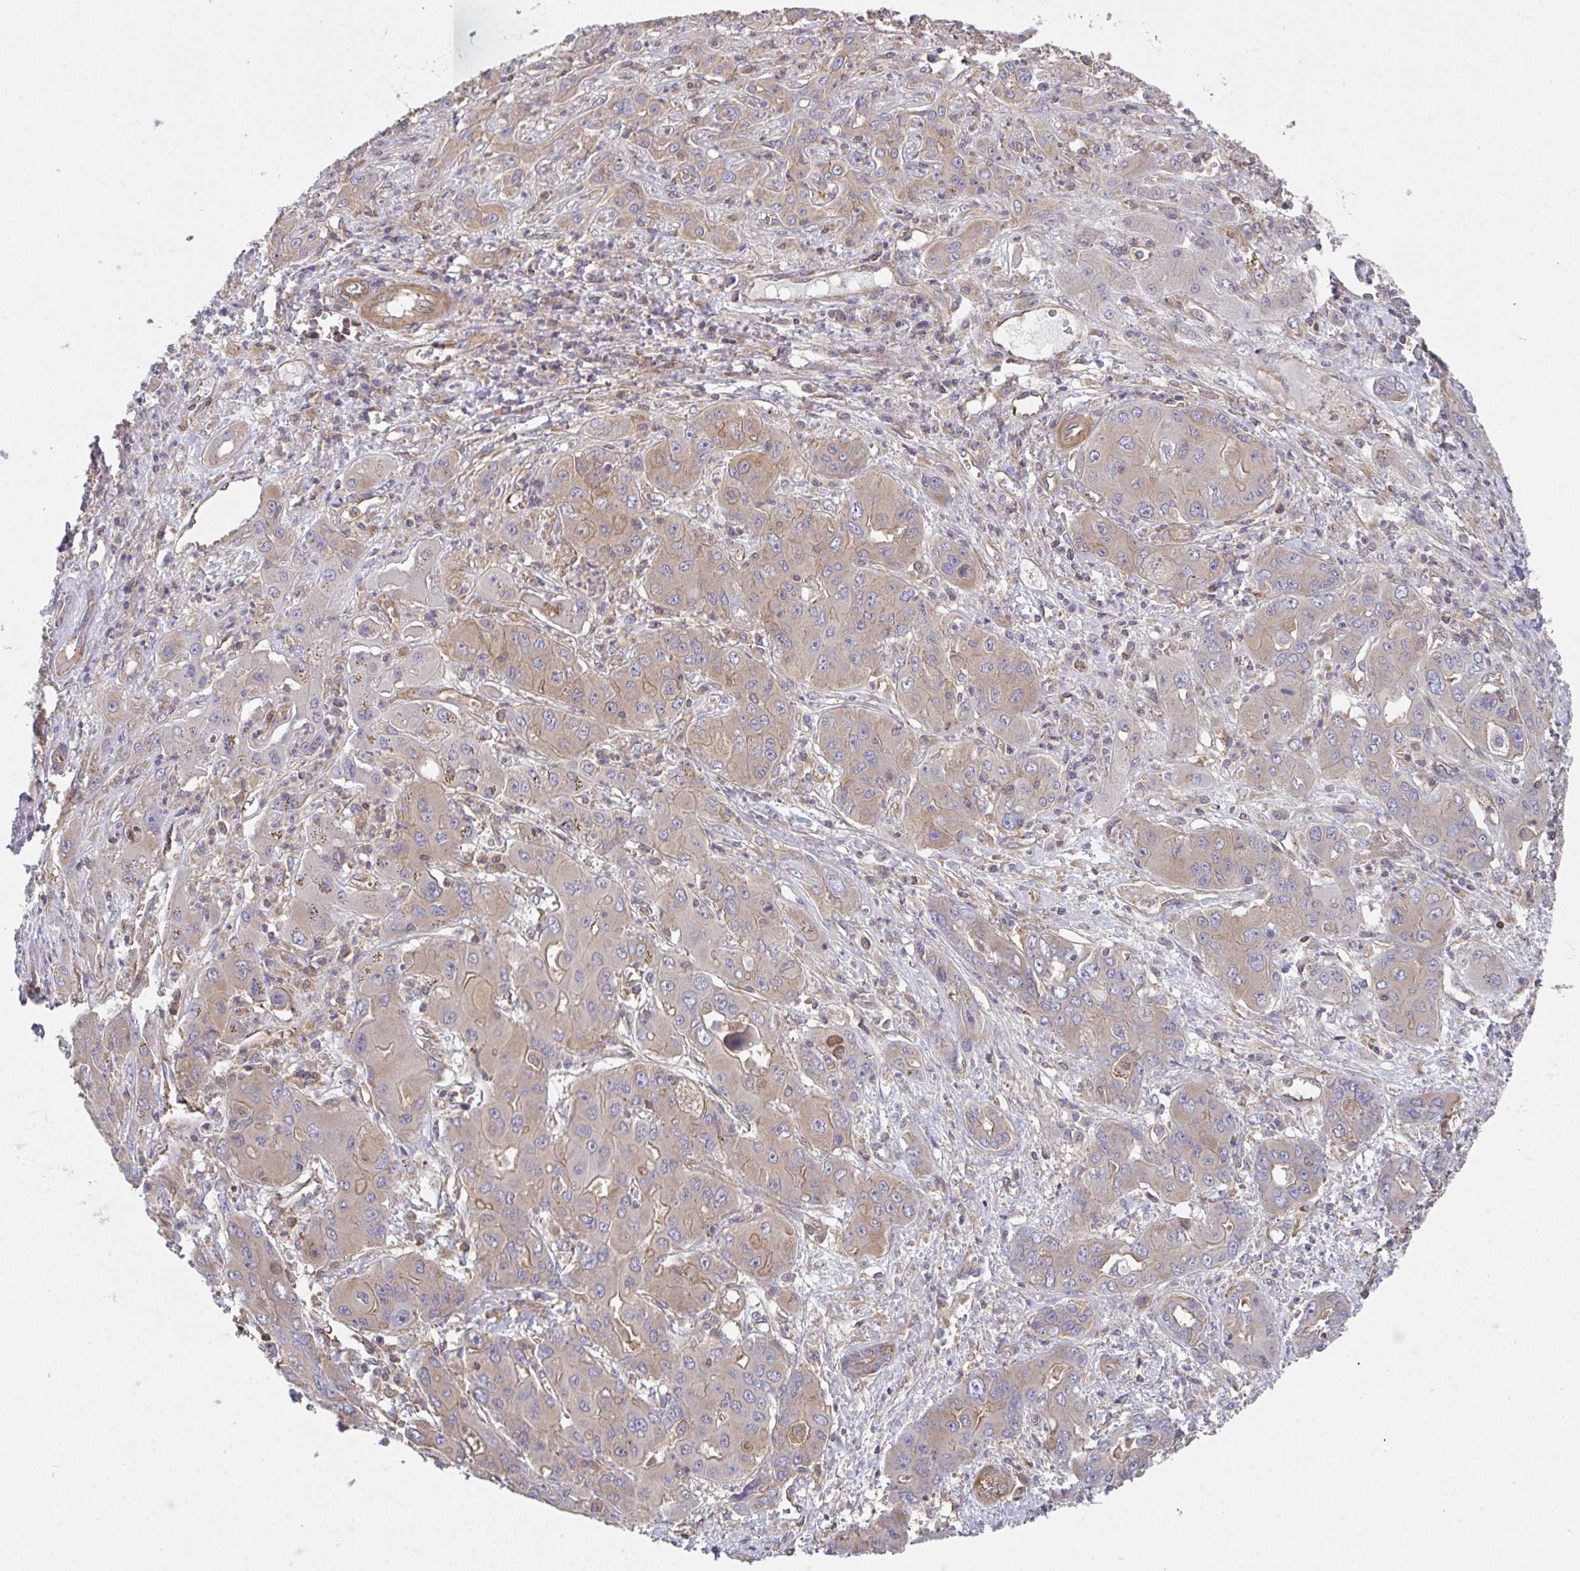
{"staining": {"intensity": "weak", "quantity": "<25%", "location": "cytoplasmic/membranous"}, "tissue": "liver cancer", "cell_type": "Tumor cells", "image_type": "cancer", "snomed": [{"axis": "morphology", "description": "Cholangiocarcinoma"}, {"axis": "topography", "description": "Liver"}], "caption": "Liver cholangiocarcinoma stained for a protein using immunohistochemistry (IHC) demonstrates no staining tumor cells.", "gene": "TMEM229A", "patient": {"sex": "male", "age": 67}}